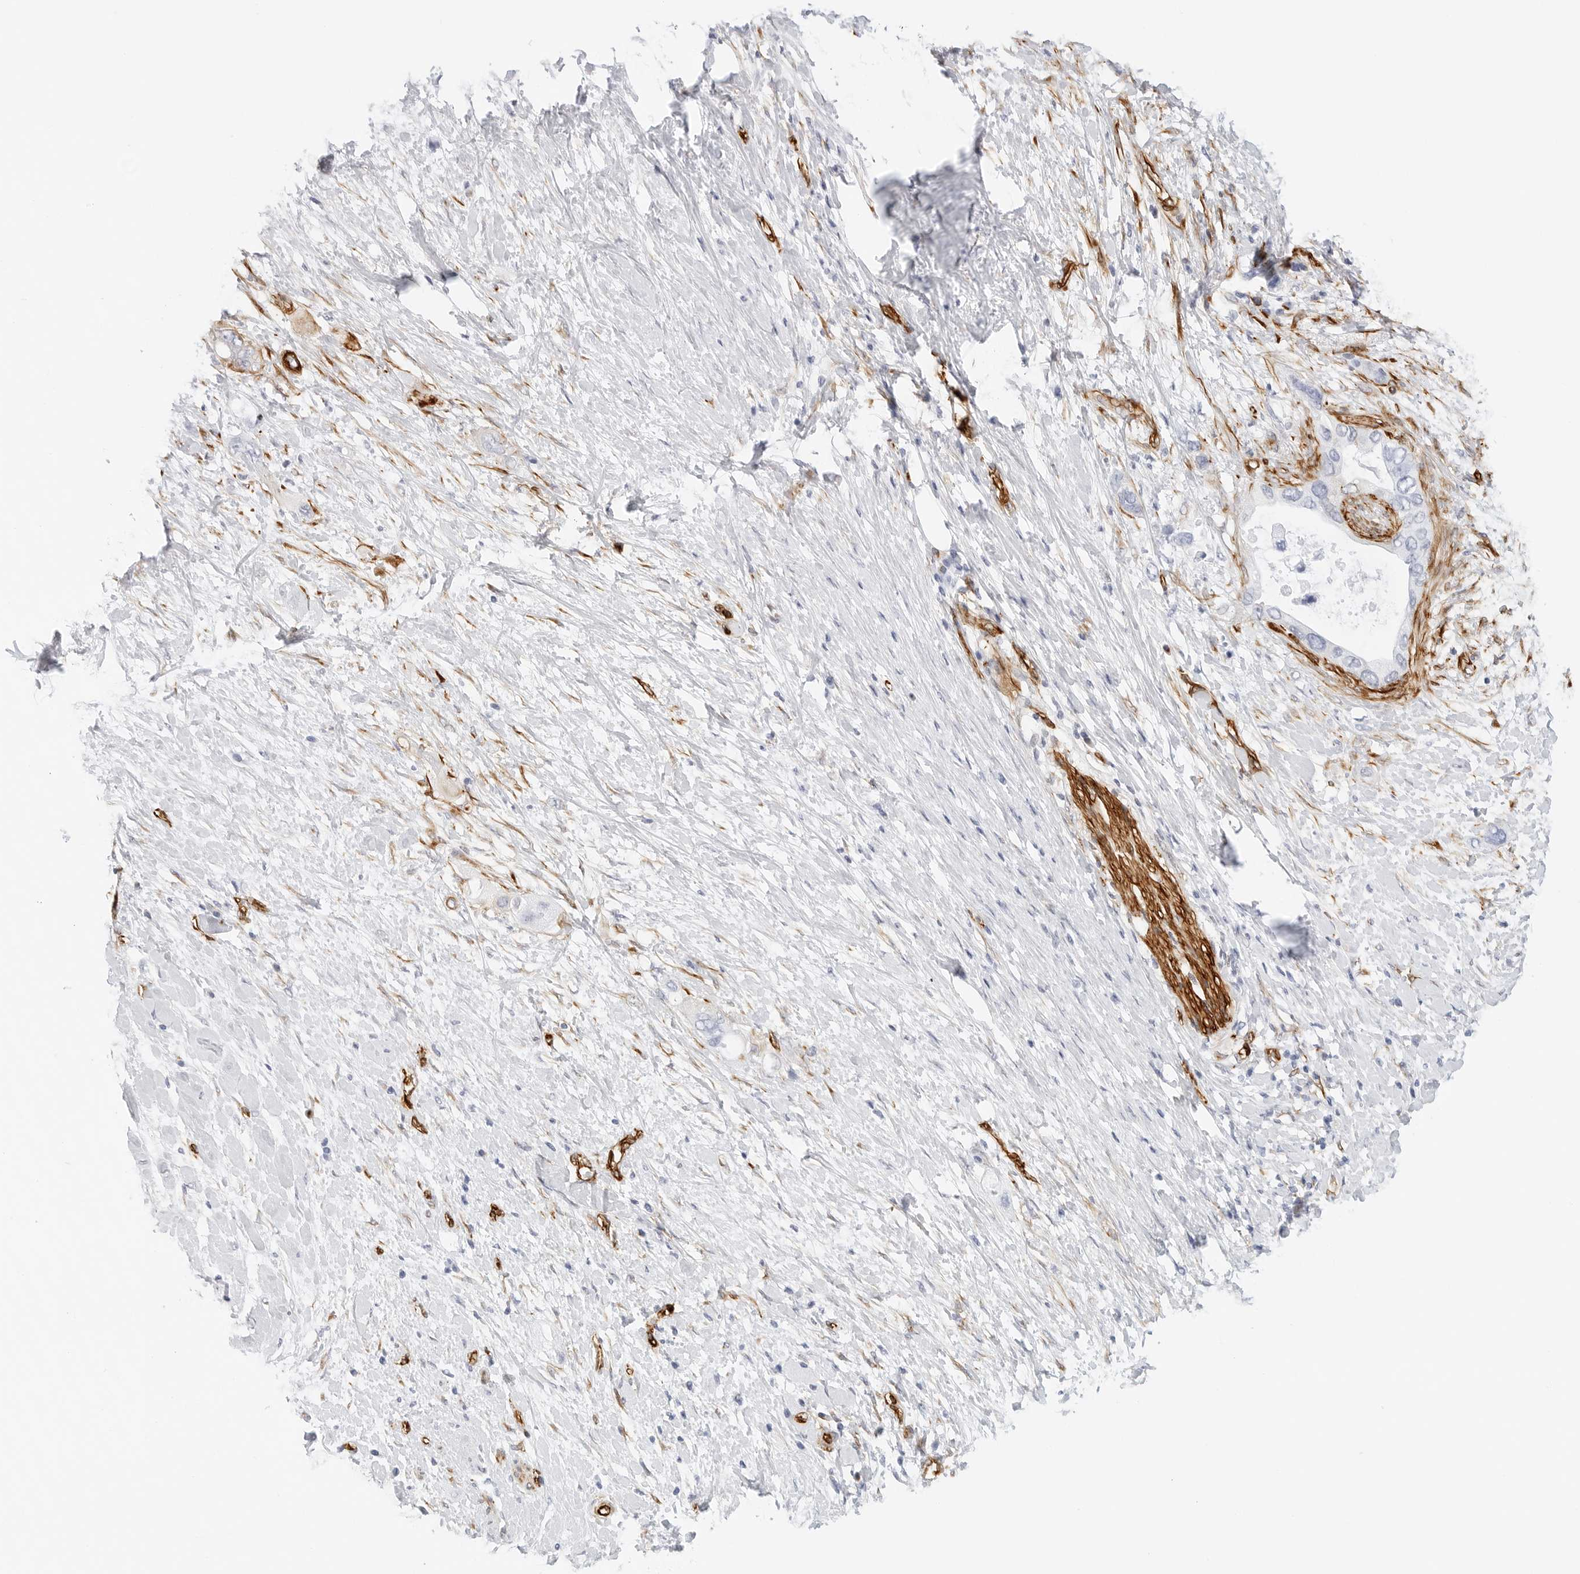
{"staining": {"intensity": "negative", "quantity": "none", "location": "none"}, "tissue": "pancreatic cancer", "cell_type": "Tumor cells", "image_type": "cancer", "snomed": [{"axis": "morphology", "description": "Adenocarcinoma, NOS"}, {"axis": "topography", "description": "Pancreas"}], "caption": "Immunohistochemical staining of pancreatic adenocarcinoma demonstrates no significant staining in tumor cells. (Stains: DAB (3,3'-diaminobenzidine) immunohistochemistry with hematoxylin counter stain, Microscopy: brightfield microscopy at high magnification).", "gene": "NES", "patient": {"sex": "female", "age": 56}}